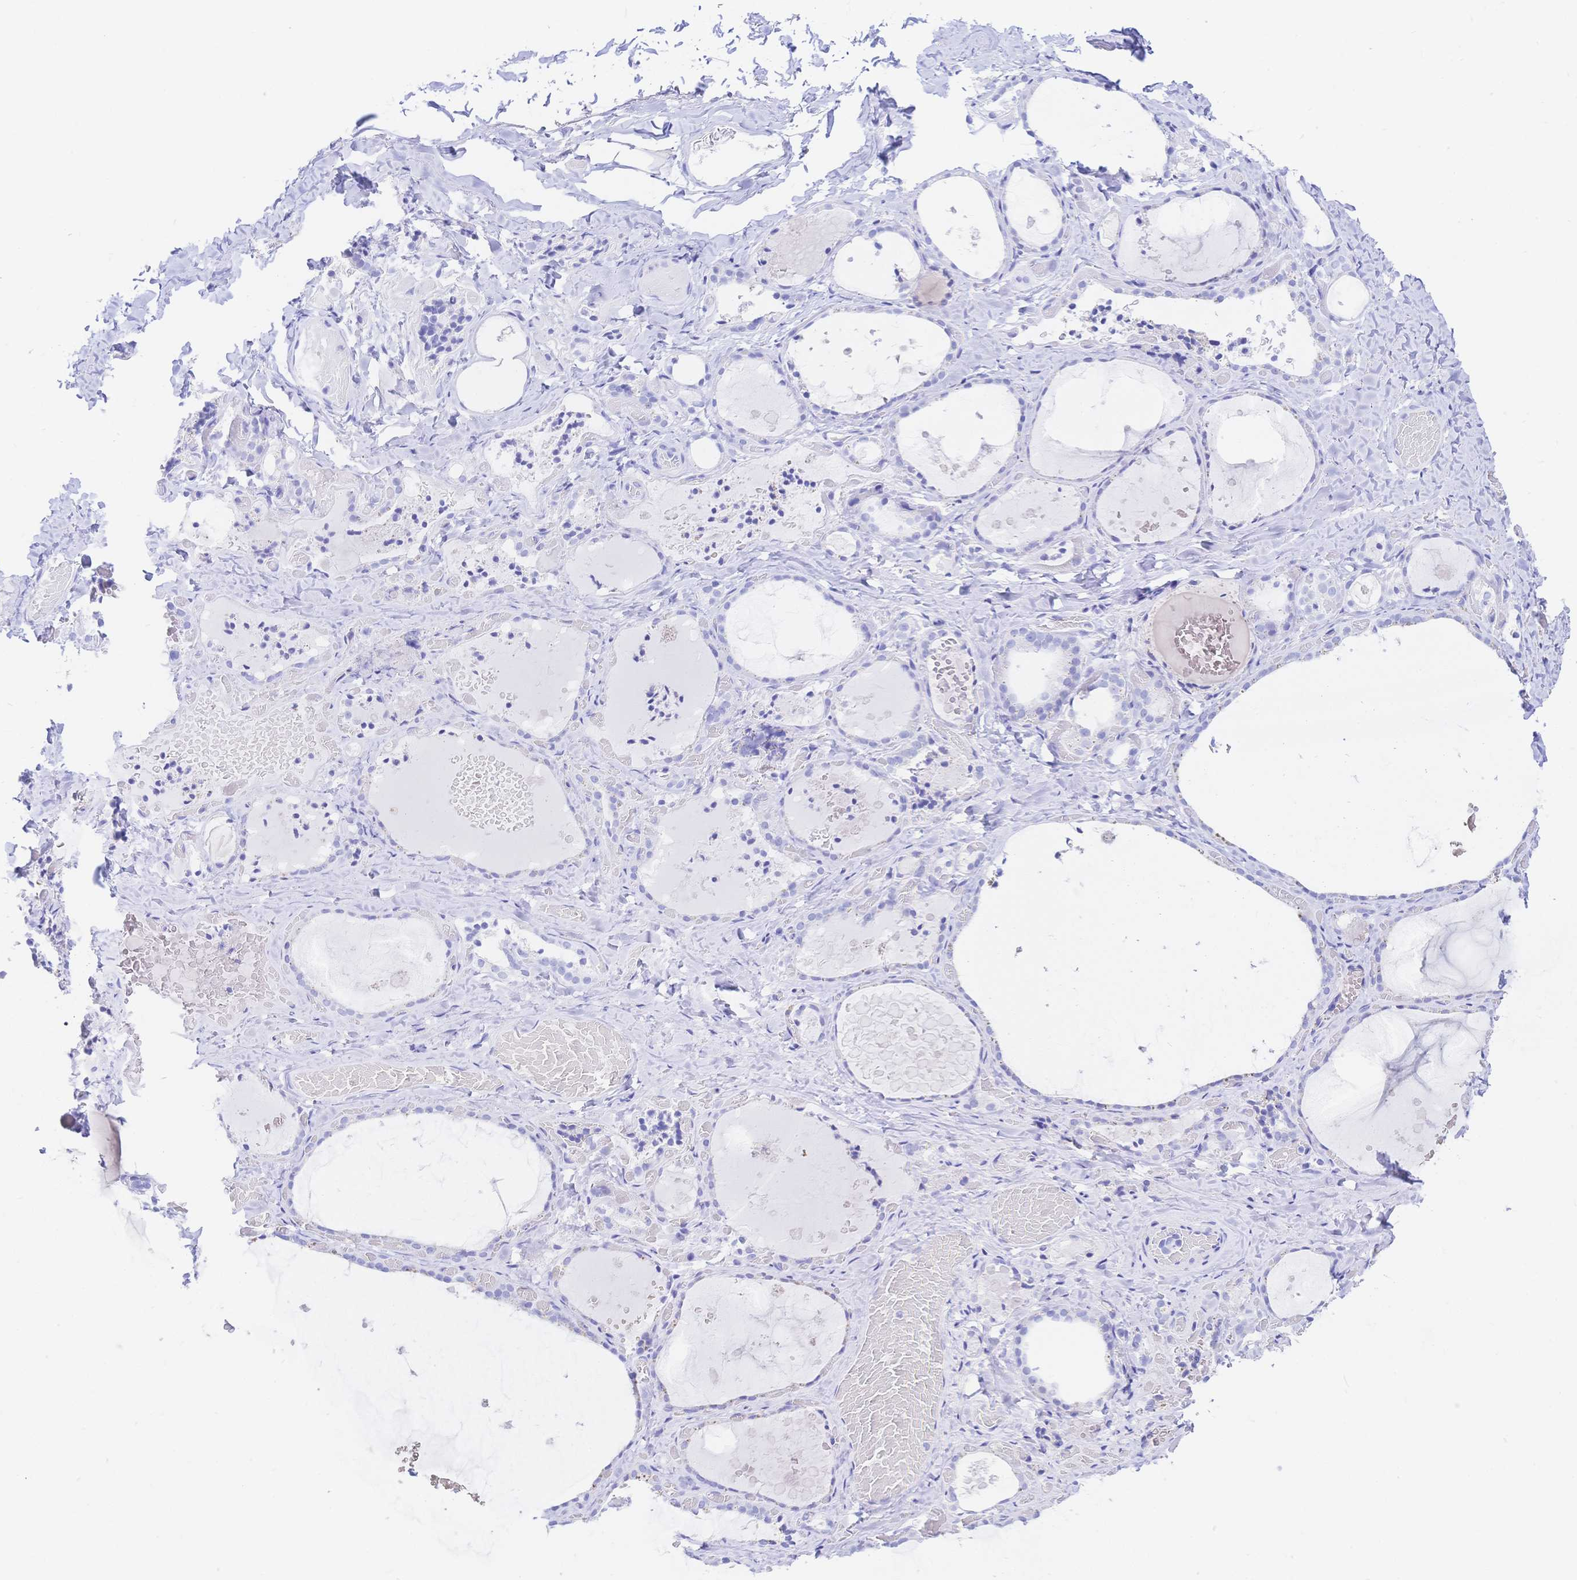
{"staining": {"intensity": "negative", "quantity": "none", "location": "none"}, "tissue": "thyroid gland", "cell_type": "Glandular cells", "image_type": "normal", "snomed": [{"axis": "morphology", "description": "Normal tissue, NOS"}, {"axis": "topography", "description": "Thyroid gland"}], "caption": "High magnification brightfield microscopy of benign thyroid gland stained with DAB (brown) and counterstained with hematoxylin (blue): glandular cells show no significant staining. Brightfield microscopy of IHC stained with DAB (brown) and hematoxylin (blue), captured at high magnification.", "gene": "UMOD", "patient": {"sex": "female", "age": 56}}